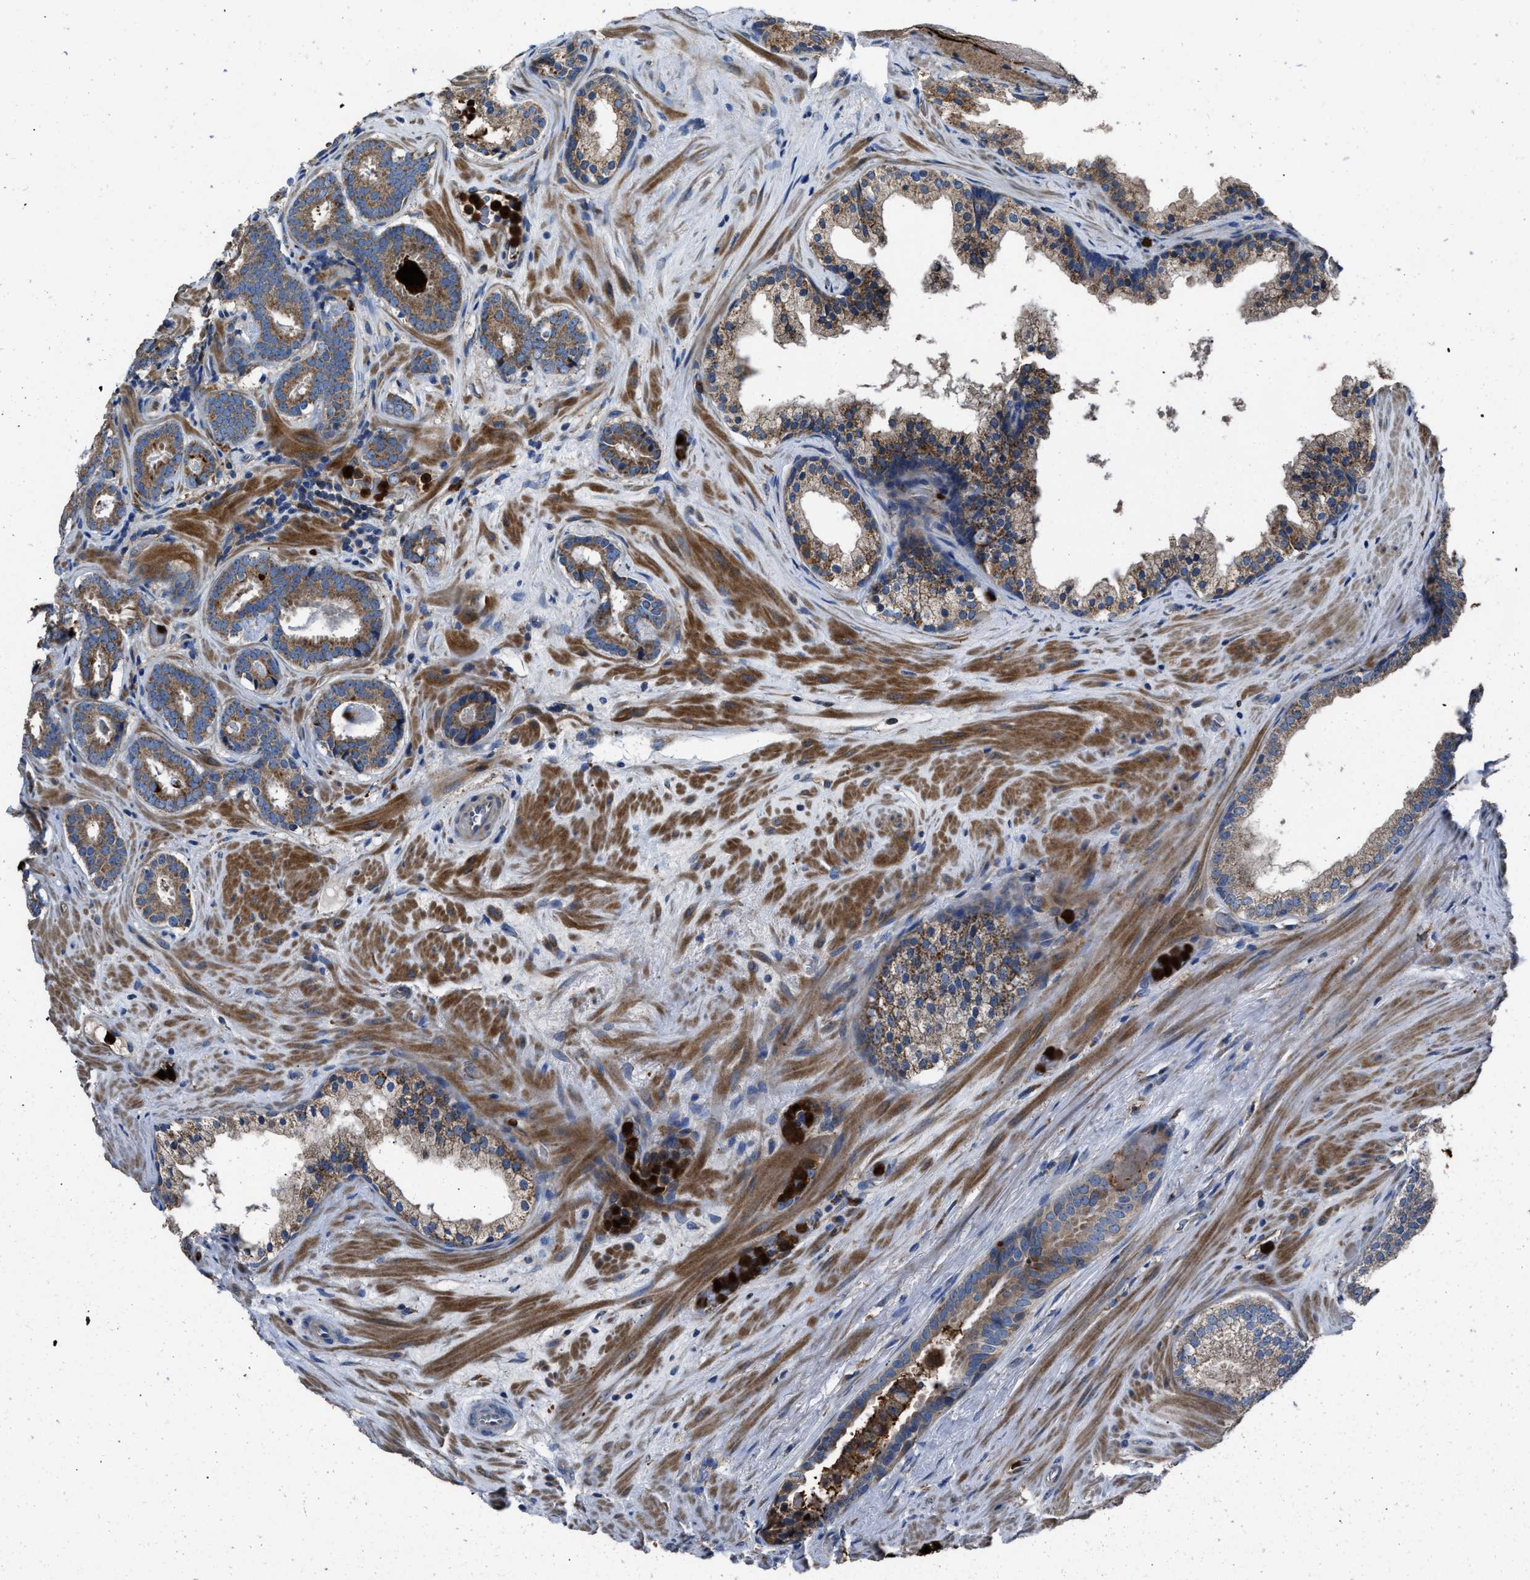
{"staining": {"intensity": "moderate", "quantity": ">75%", "location": "cytoplasmic/membranous"}, "tissue": "prostate cancer", "cell_type": "Tumor cells", "image_type": "cancer", "snomed": [{"axis": "morphology", "description": "Adenocarcinoma, Low grade"}, {"axis": "topography", "description": "Prostate"}], "caption": "Human prostate cancer (low-grade adenocarcinoma) stained for a protein (brown) shows moderate cytoplasmic/membranous positive positivity in approximately >75% of tumor cells.", "gene": "ANGPT1", "patient": {"sex": "male", "age": 69}}